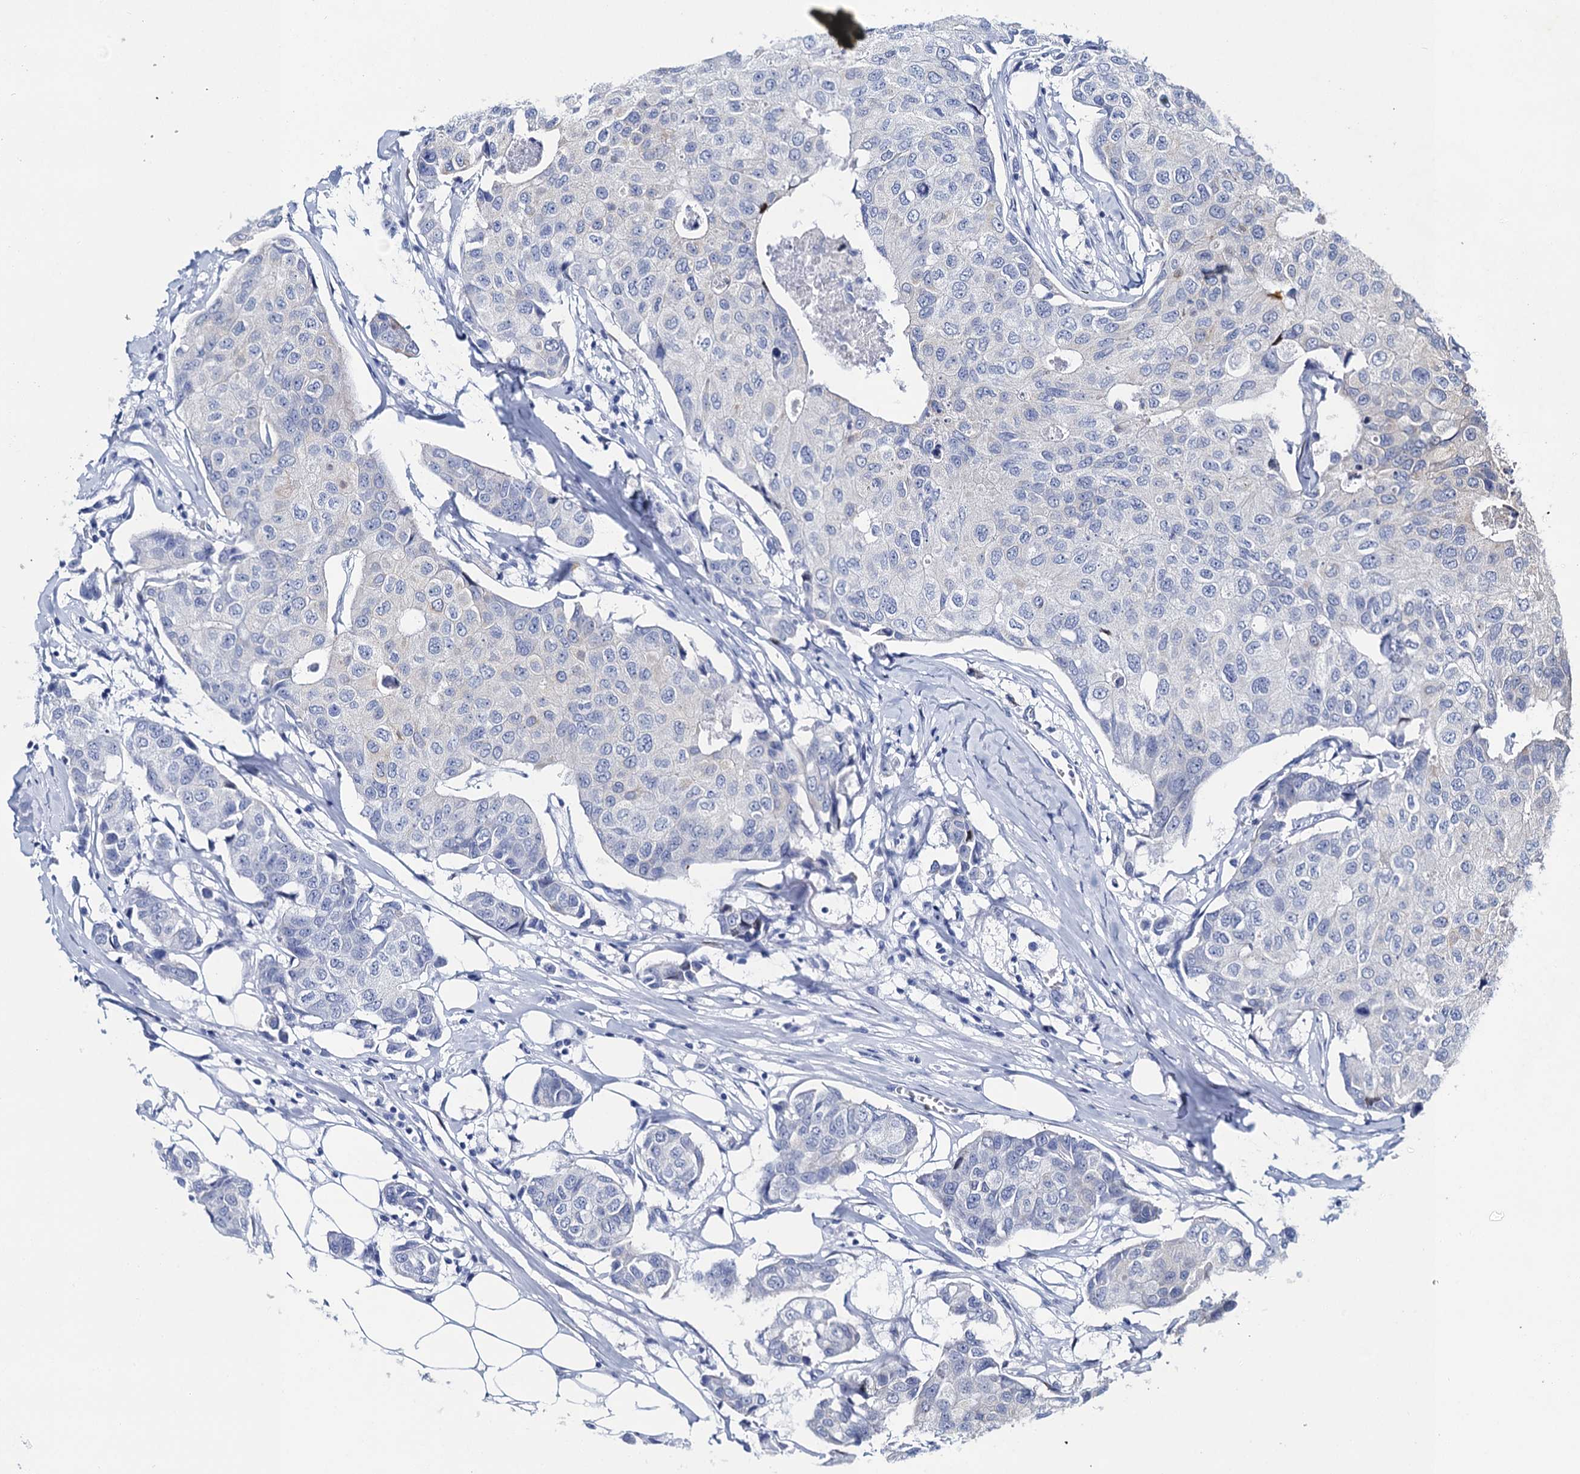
{"staining": {"intensity": "negative", "quantity": "none", "location": "none"}, "tissue": "breast cancer", "cell_type": "Tumor cells", "image_type": "cancer", "snomed": [{"axis": "morphology", "description": "Duct carcinoma"}, {"axis": "topography", "description": "Breast"}], "caption": "Tumor cells show no significant staining in breast invasive ductal carcinoma.", "gene": "SLC11A2", "patient": {"sex": "female", "age": 80}}